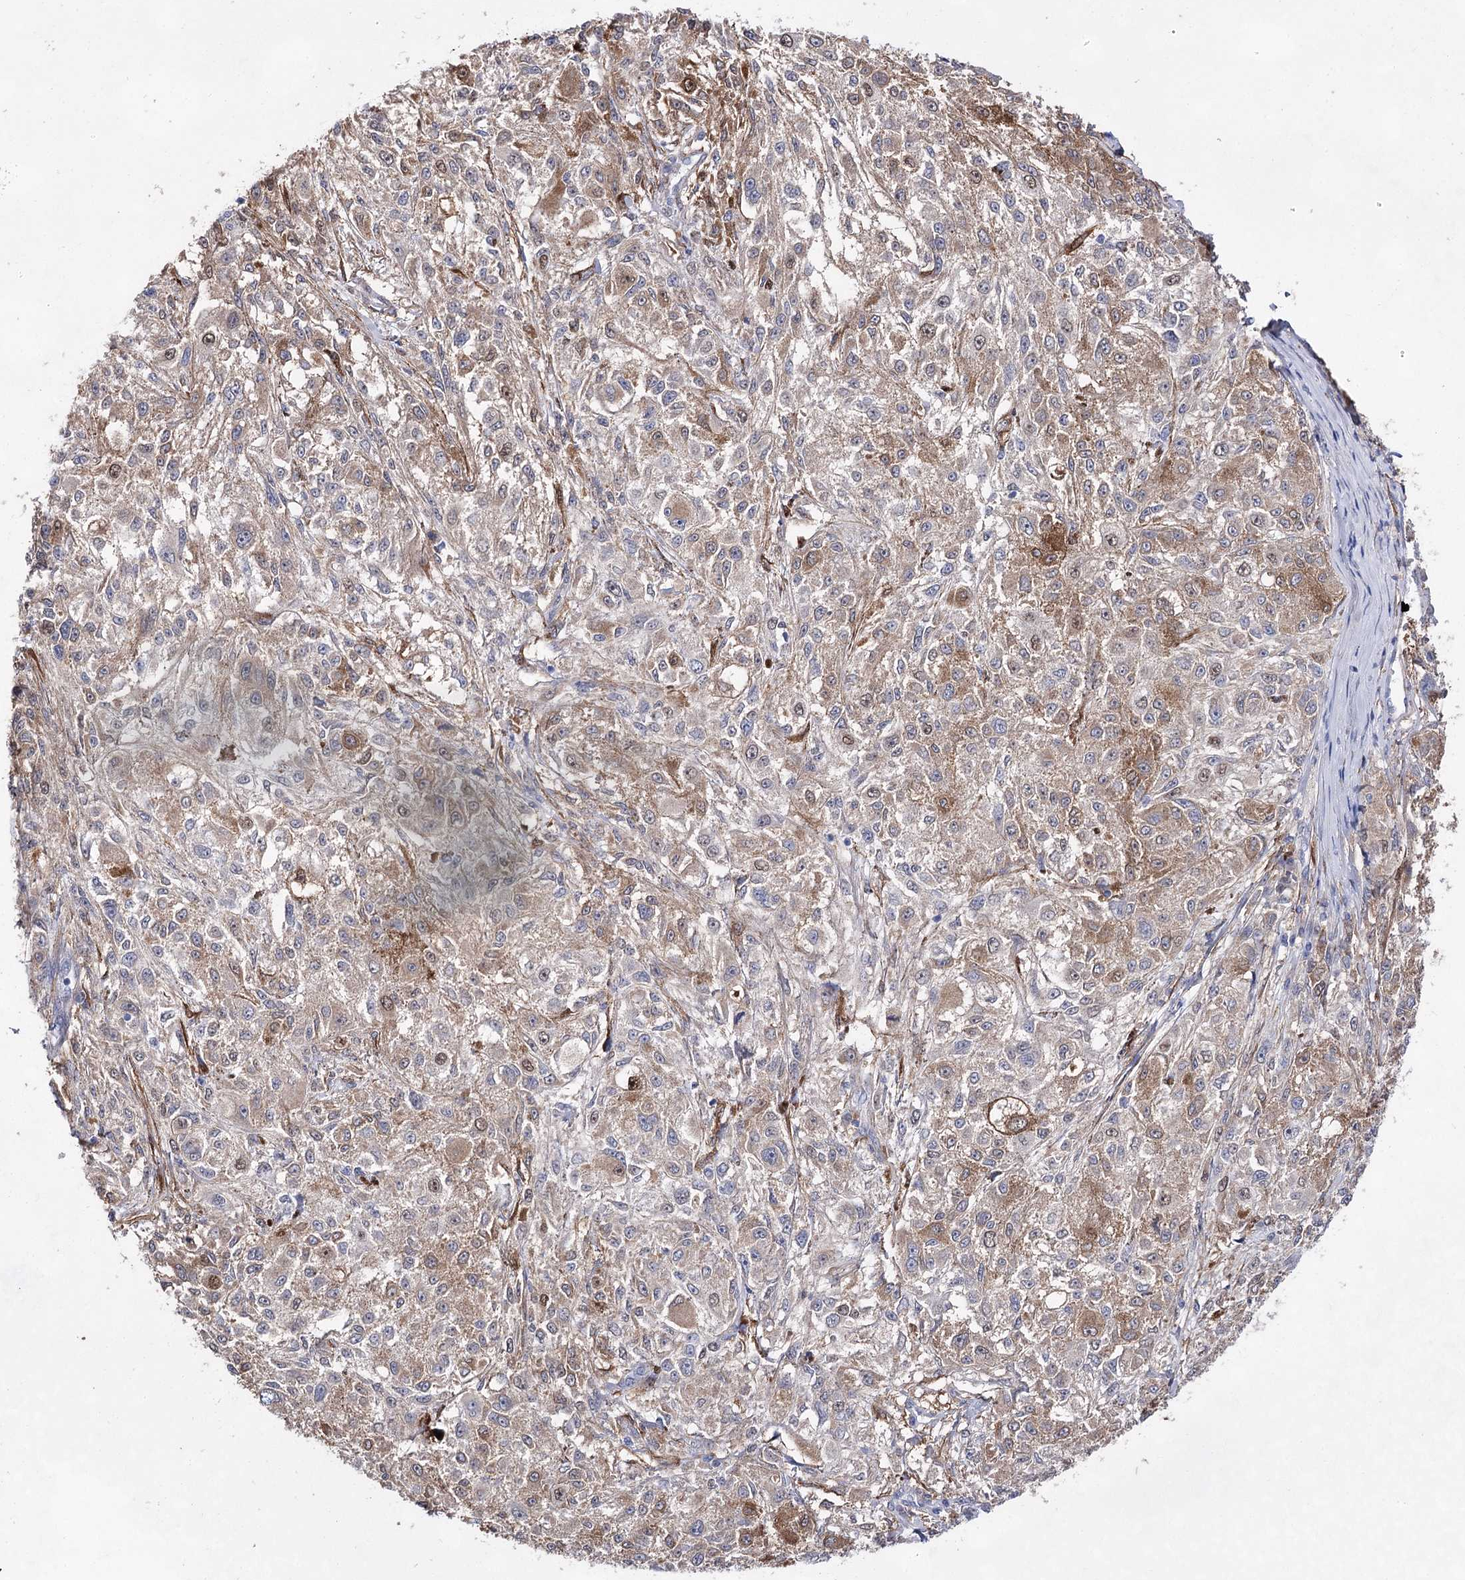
{"staining": {"intensity": "weak", "quantity": "<25%", "location": "cytoplasmic/membranous"}, "tissue": "melanoma", "cell_type": "Tumor cells", "image_type": "cancer", "snomed": [{"axis": "morphology", "description": "Necrosis, NOS"}, {"axis": "morphology", "description": "Malignant melanoma, NOS"}, {"axis": "topography", "description": "Skin"}], "caption": "A histopathology image of malignant melanoma stained for a protein displays no brown staining in tumor cells.", "gene": "UGDH", "patient": {"sex": "female", "age": 87}}